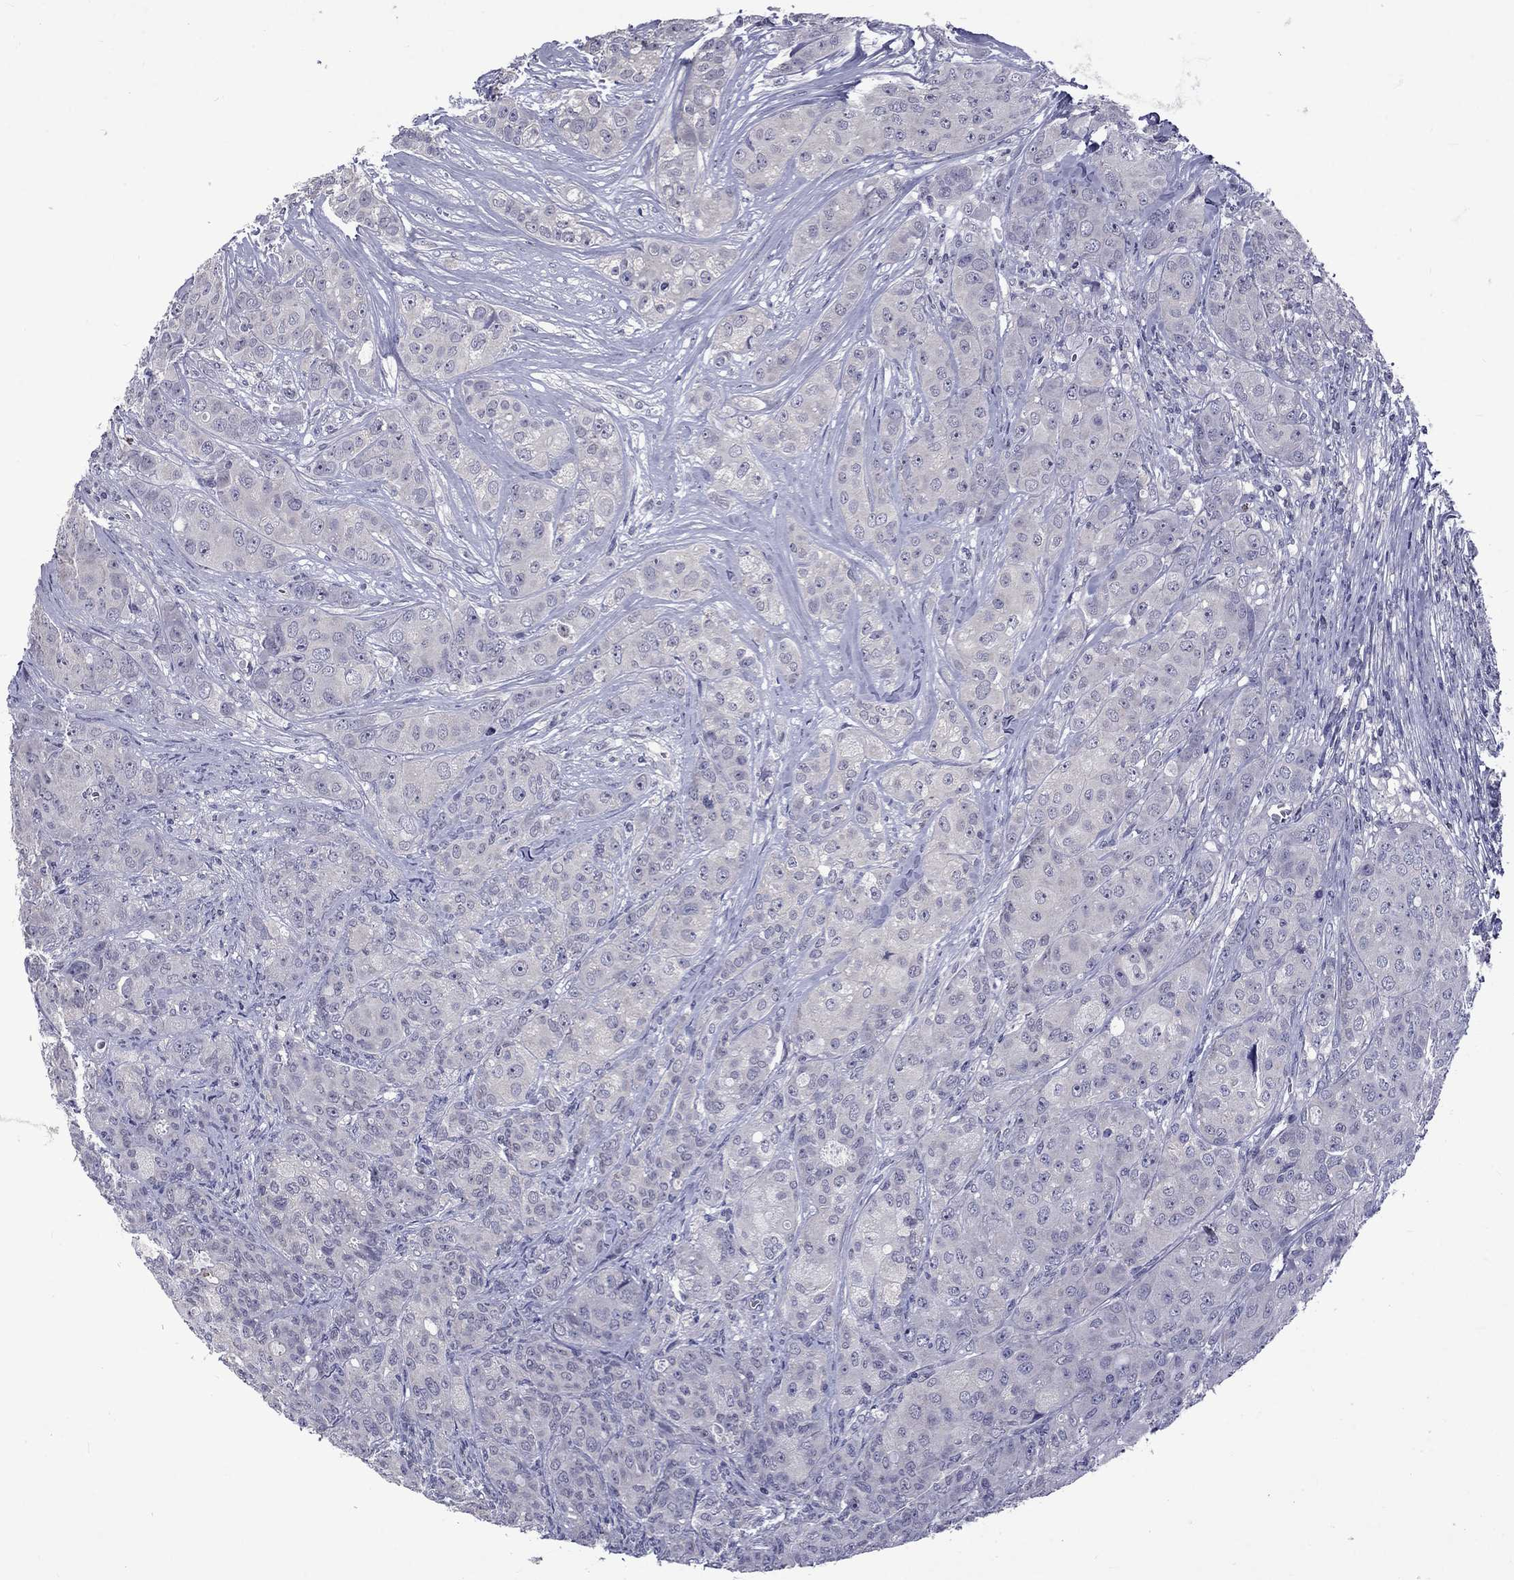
{"staining": {"intensity": "negative", "quantity": "none", "location": "none"}, "tissue": "breast cancer", "cell_type": "Tumor cells", "image_type": "cancer", "snomed": [{"axis": "morphology", "description": "Duct carcinoma"}, {"axis": "topography", "description": "Breast"}], "caption": "Protein analysis of breast invasive ductal carcinoma exhibits no significant expression in tumor cells. (Stains: DAB (3,3'-diaminobenzidine) IHC with hematoxylin counter stain, Microscopy: brightfield microscopy at high magnification).", "gene": "SNTA1", "patient": {"sex": "female", "age": 43}}